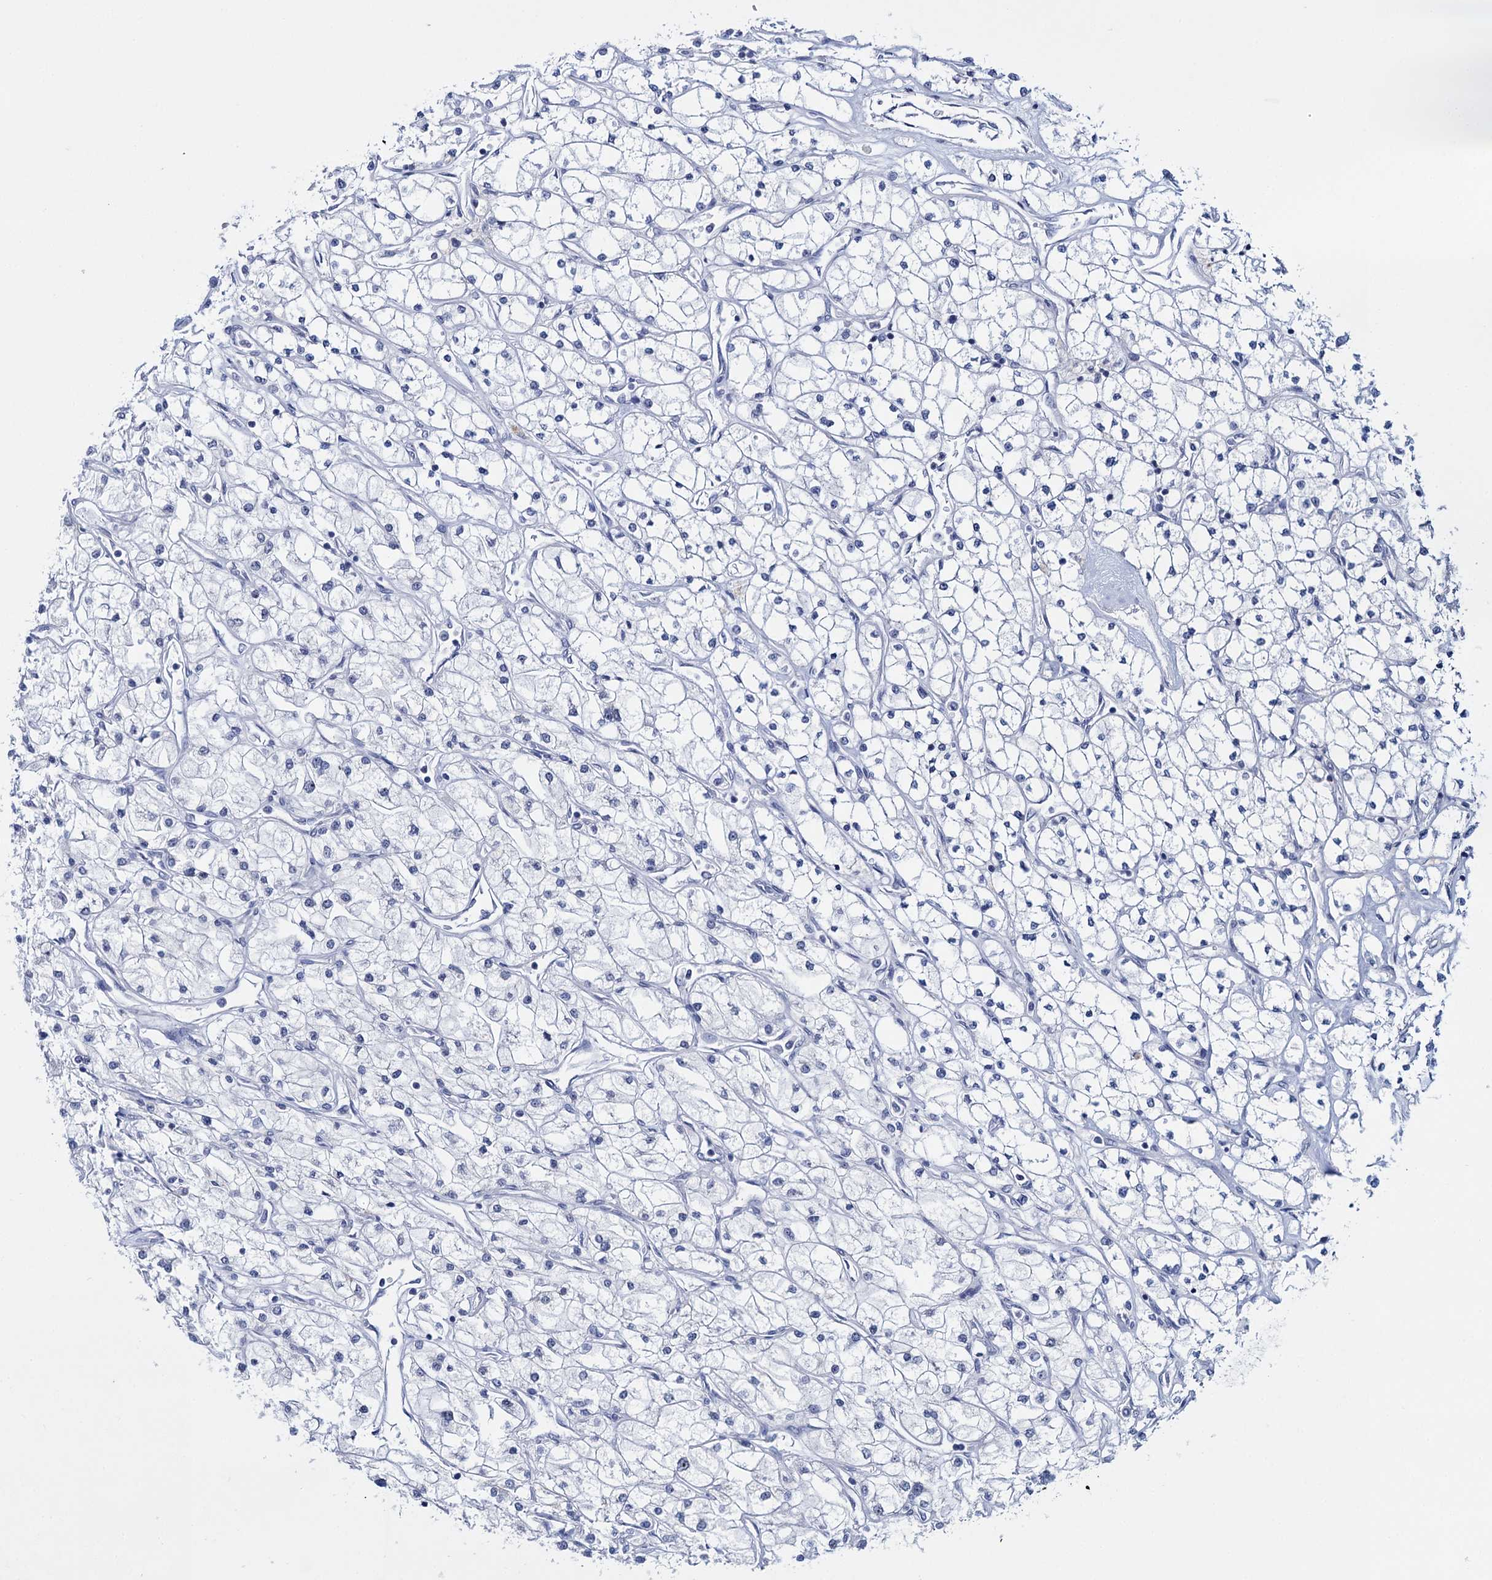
{"staining": {"intensity": "negative", "quantity": "none", "location": "none"}, "tissue": "renal cancer", "cell_type": "Tumor cells", "image_type": "cancer", "snomed": [{"axis": "morphology", "description": "Adenocarcinoma, NOS"}, {"axis": "topography", "description": "Kidney"}], "caption": "The micrograph demonstrates no significant expression in tumor cells of renal adenocarcinoma.", "gene": "SFN", "patient": {"sex": "male", "age": 80}}